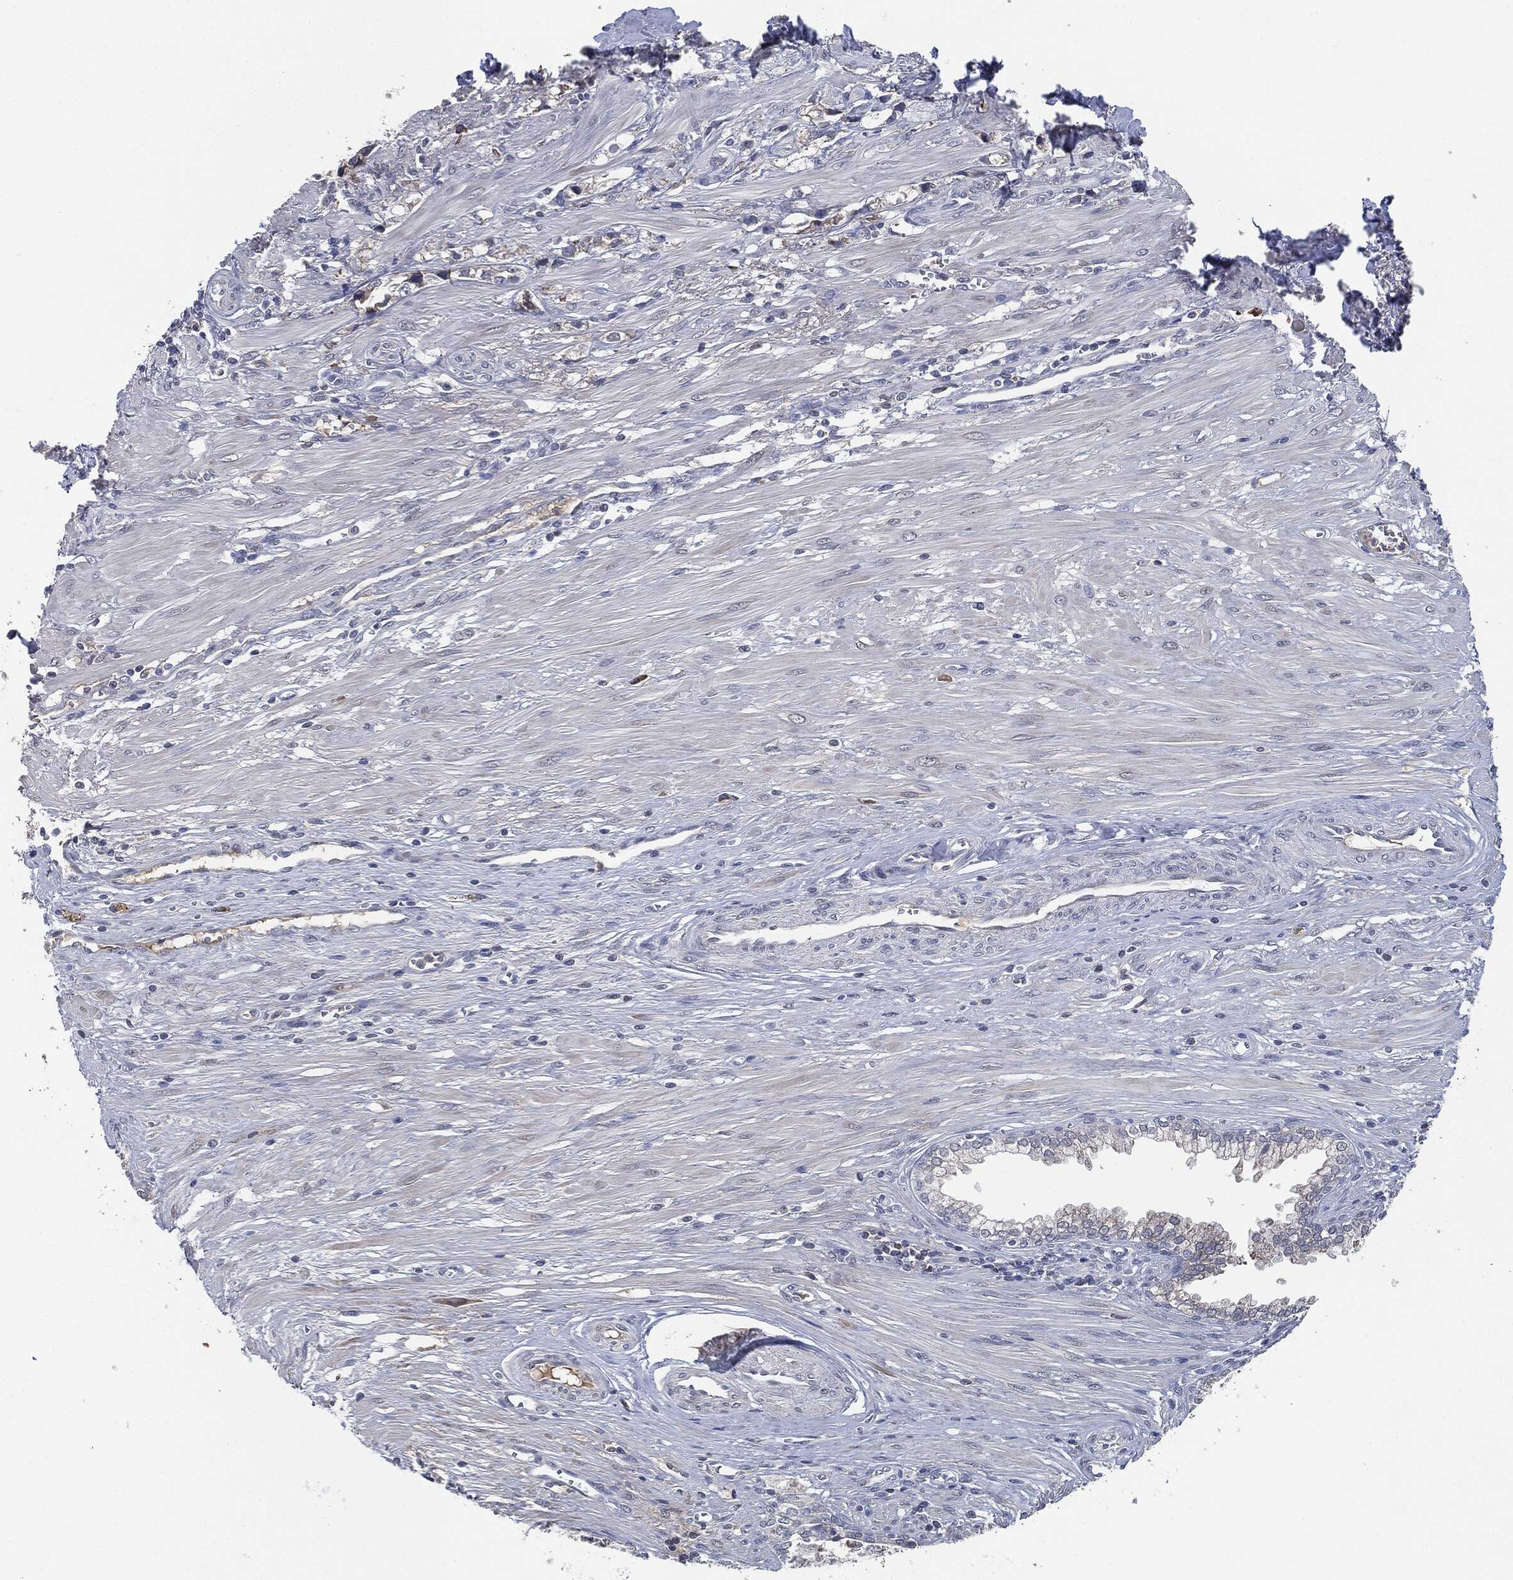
{"staining": {"intensity": "negative", "quantity": "none", "location": "none"}, "tissue": "prostate cancer", "cell_type": "Tumor cells", "image_type": "cancer", "snomed": [{"axis": "morphology", "description": "Adenocarcinoma, NOS"}, {"axis": "topography", "description": "Prostate and seminal vesicle, NOS"}, {"axis": "topography", "description": "Prostate"}], "caption": "Prostate cancer (adenocarcinoma) was stained to show a protein in brown. There is no significant expression in tumor cells.", "gene": "IL2RG", "patient": {"sex": "male", "age": 79}}